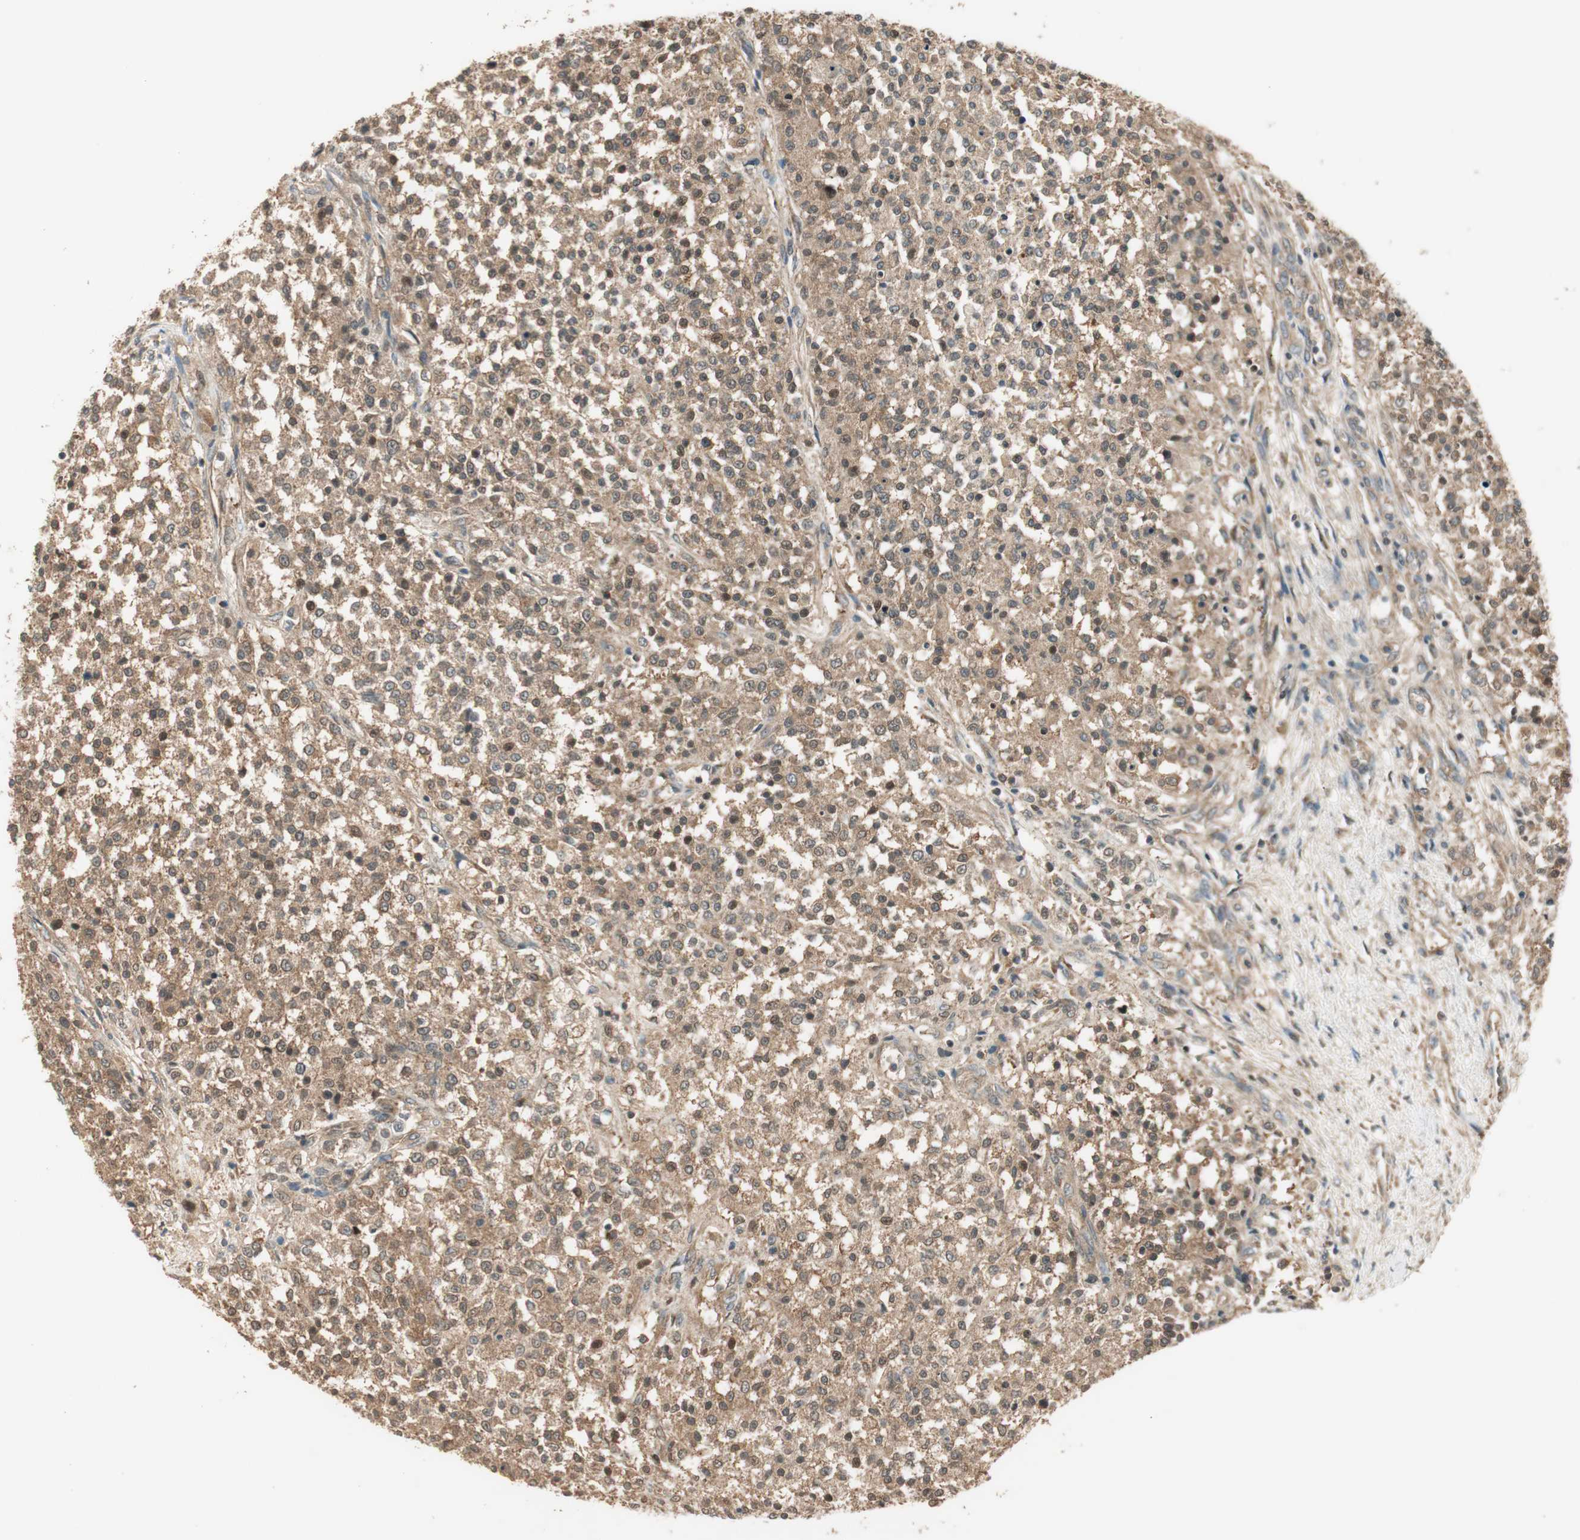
{"staining": {"intensity": "moderate", "quantity": ">75%", "location": "cytoplasmic/membranous"}, "tissue": "testis cancer", "cell_type": "Tumor cells", "image_type": "cancer", "snomed": [{"axis": "morphology", "description": "Seminoma, NOS"}, {"axis": "topography", "description": "Testis"}], "caption": "About >75% of tumor cells in human testis seminoma display moderate cytoplasmic/membranous protein expression as visualized by brown immunohistochemical staining.", "gene": "PFDN5", "patient": {"sex": "male", "age": 59}}